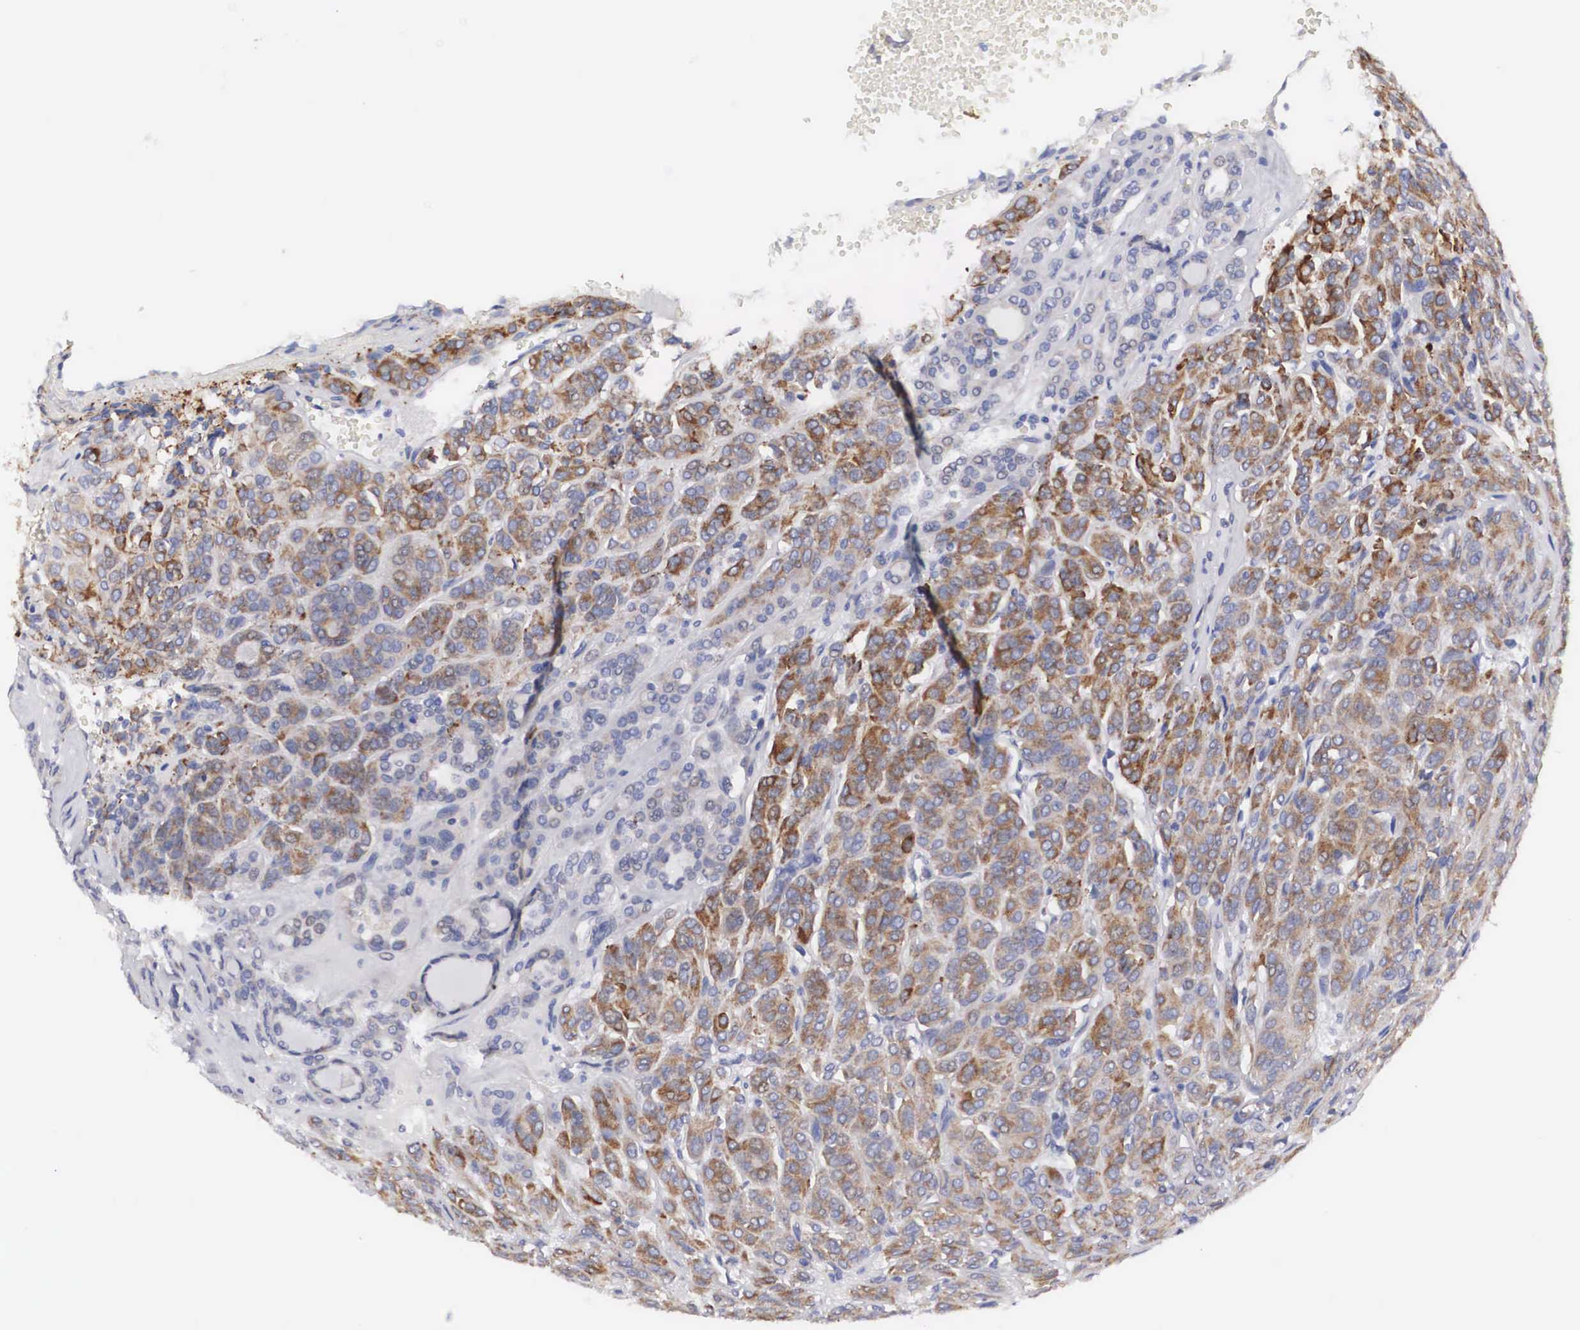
{"staining": {"intensity": "moderate", "quantity": ">75%", "location": "cytoplasmic/membranous"}, "tissue": "thyroid cancer", "cell_type": "Tumor cells", "image_type": "cancer", "snomed": [{"axis": "morphology", "description": "Follicular adenoma carcinoma, NOS"}, {"axis": "topography", "description": "Thyroid gland"}], "caption": "Moderate cytoplasmic/membranous positivity for a protein is identified in about >75% of tumor cells of thyroid cancer (follicular adenoma carcinoma) using immunohistochemistry.", "gene": "ARMCX3", "patient": {"sex": "female", "age": 71}}